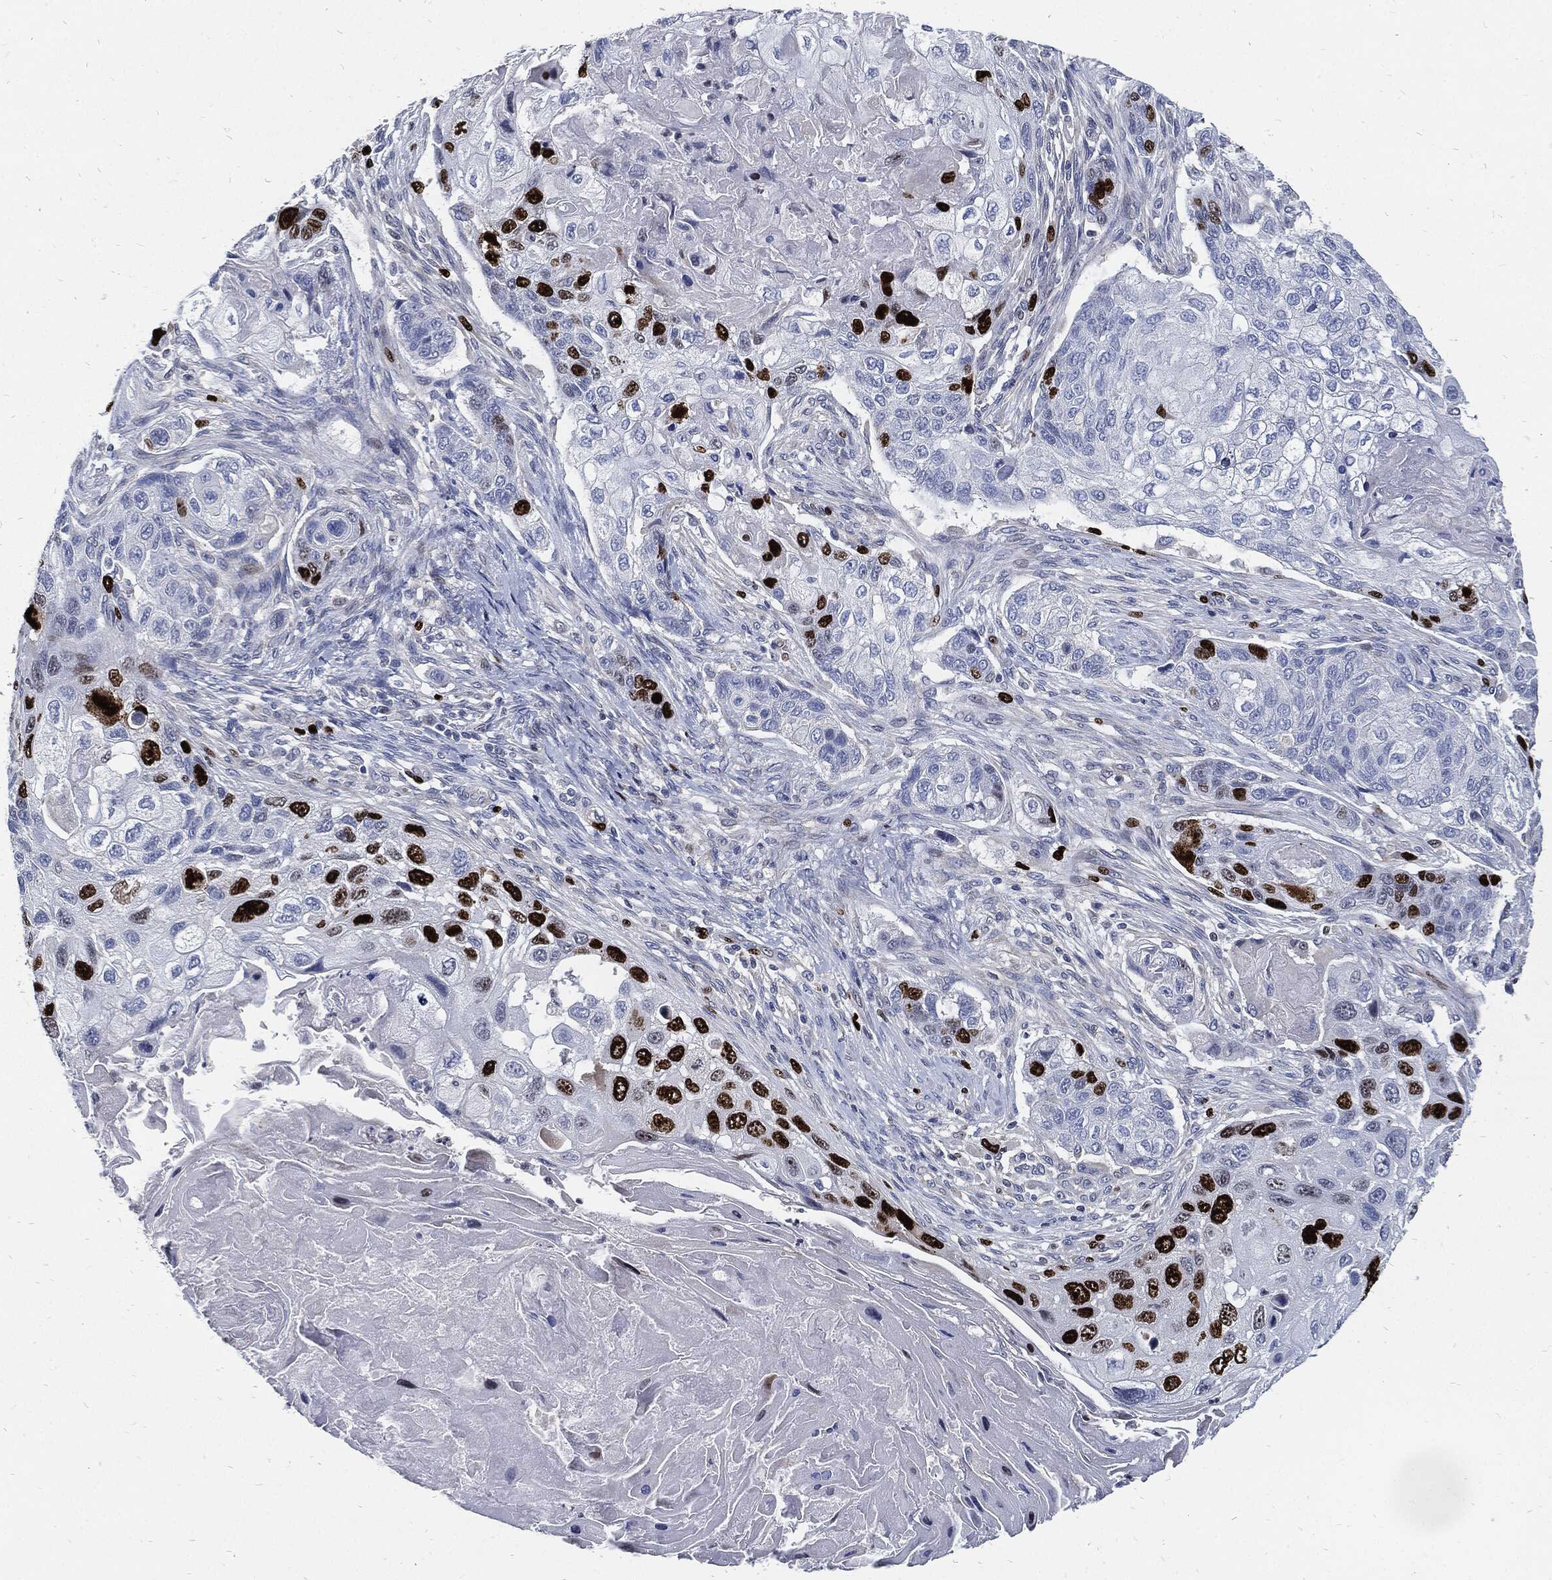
{"staining": {"intensity": "strong", "quantity": "<25%", "location": "nuclear"}, "tissue": "lung cancer", "cell_type": "Tumor cells", "image_type": "cancer", "snomed": [{"axis": "morphology", "description": "Normal tissue, NOS"}, {"axis": "morphology", "description": "Squamous cell carcinoma, NOS"}, {"axis": "topography", "description": "Bronchus"}, {"axis": "topography", "description": "Lung"}], "caption": "DAB immunohistochemical staining of lung cancer (squamous cell carcinoma) shows strong nuclear protein positivity in about <25% of tumor cells.", "gene": "MKI67", "patient": {"sex": "male", "age": 69}}